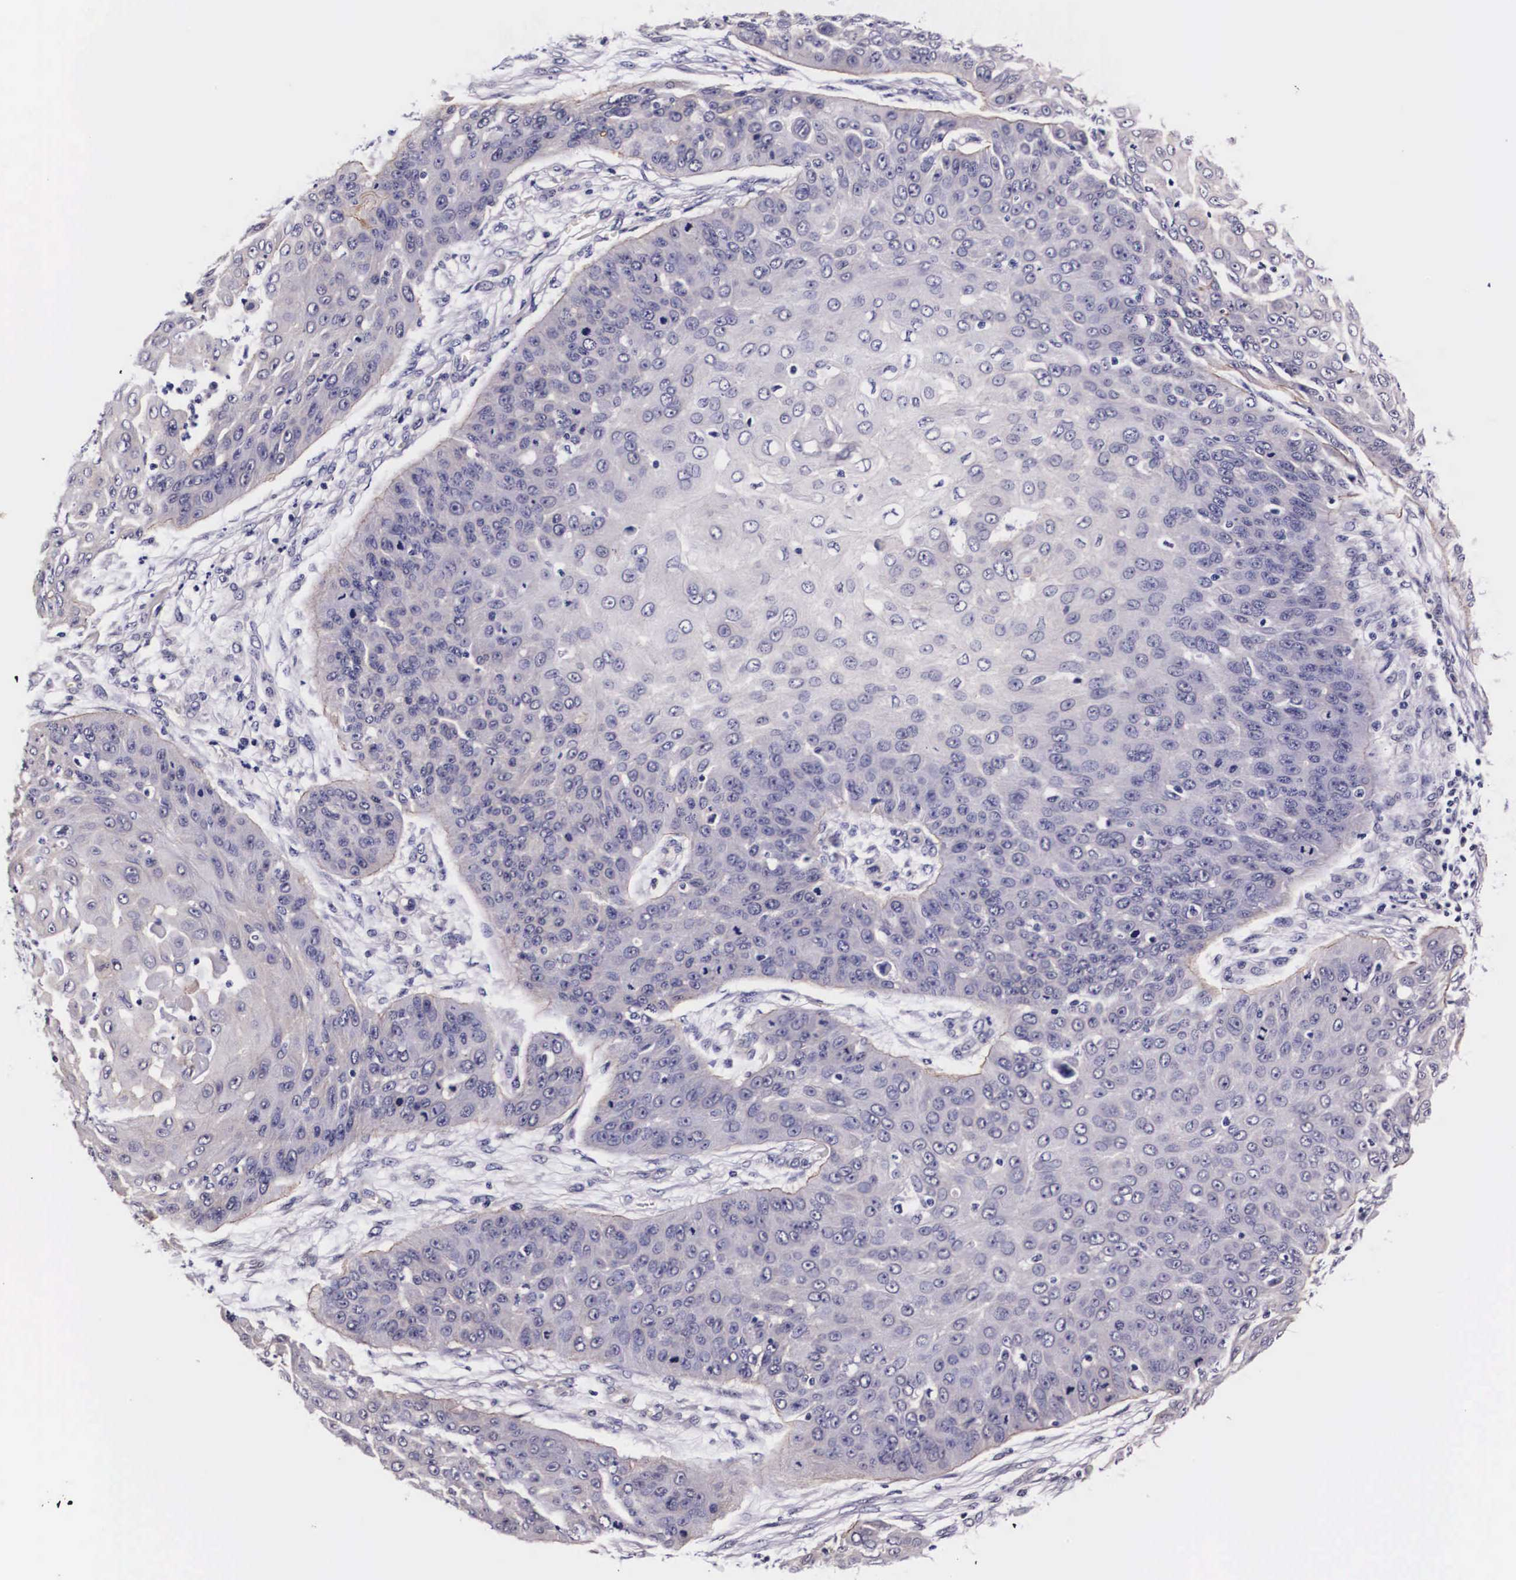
{"staining": {"intensity": "weak", "quantity": "25%-75%", "location": "cytoplasmic/membranous"}, "tissue": "skin cancer", "cell_type": "Tumor cells", "image_type": "cancer", "snomed": [{"axis": "morphology", "description": "Squamous cell carcinoma, NOS"}, {"axis": "topography", "description": "Skin"}], "caption": "Human skin cancer stained with a protein marker exhibits weak staining in tumor cells.", "gene": "PHETA2", "patient": {"sex": "male", "age": 82}}